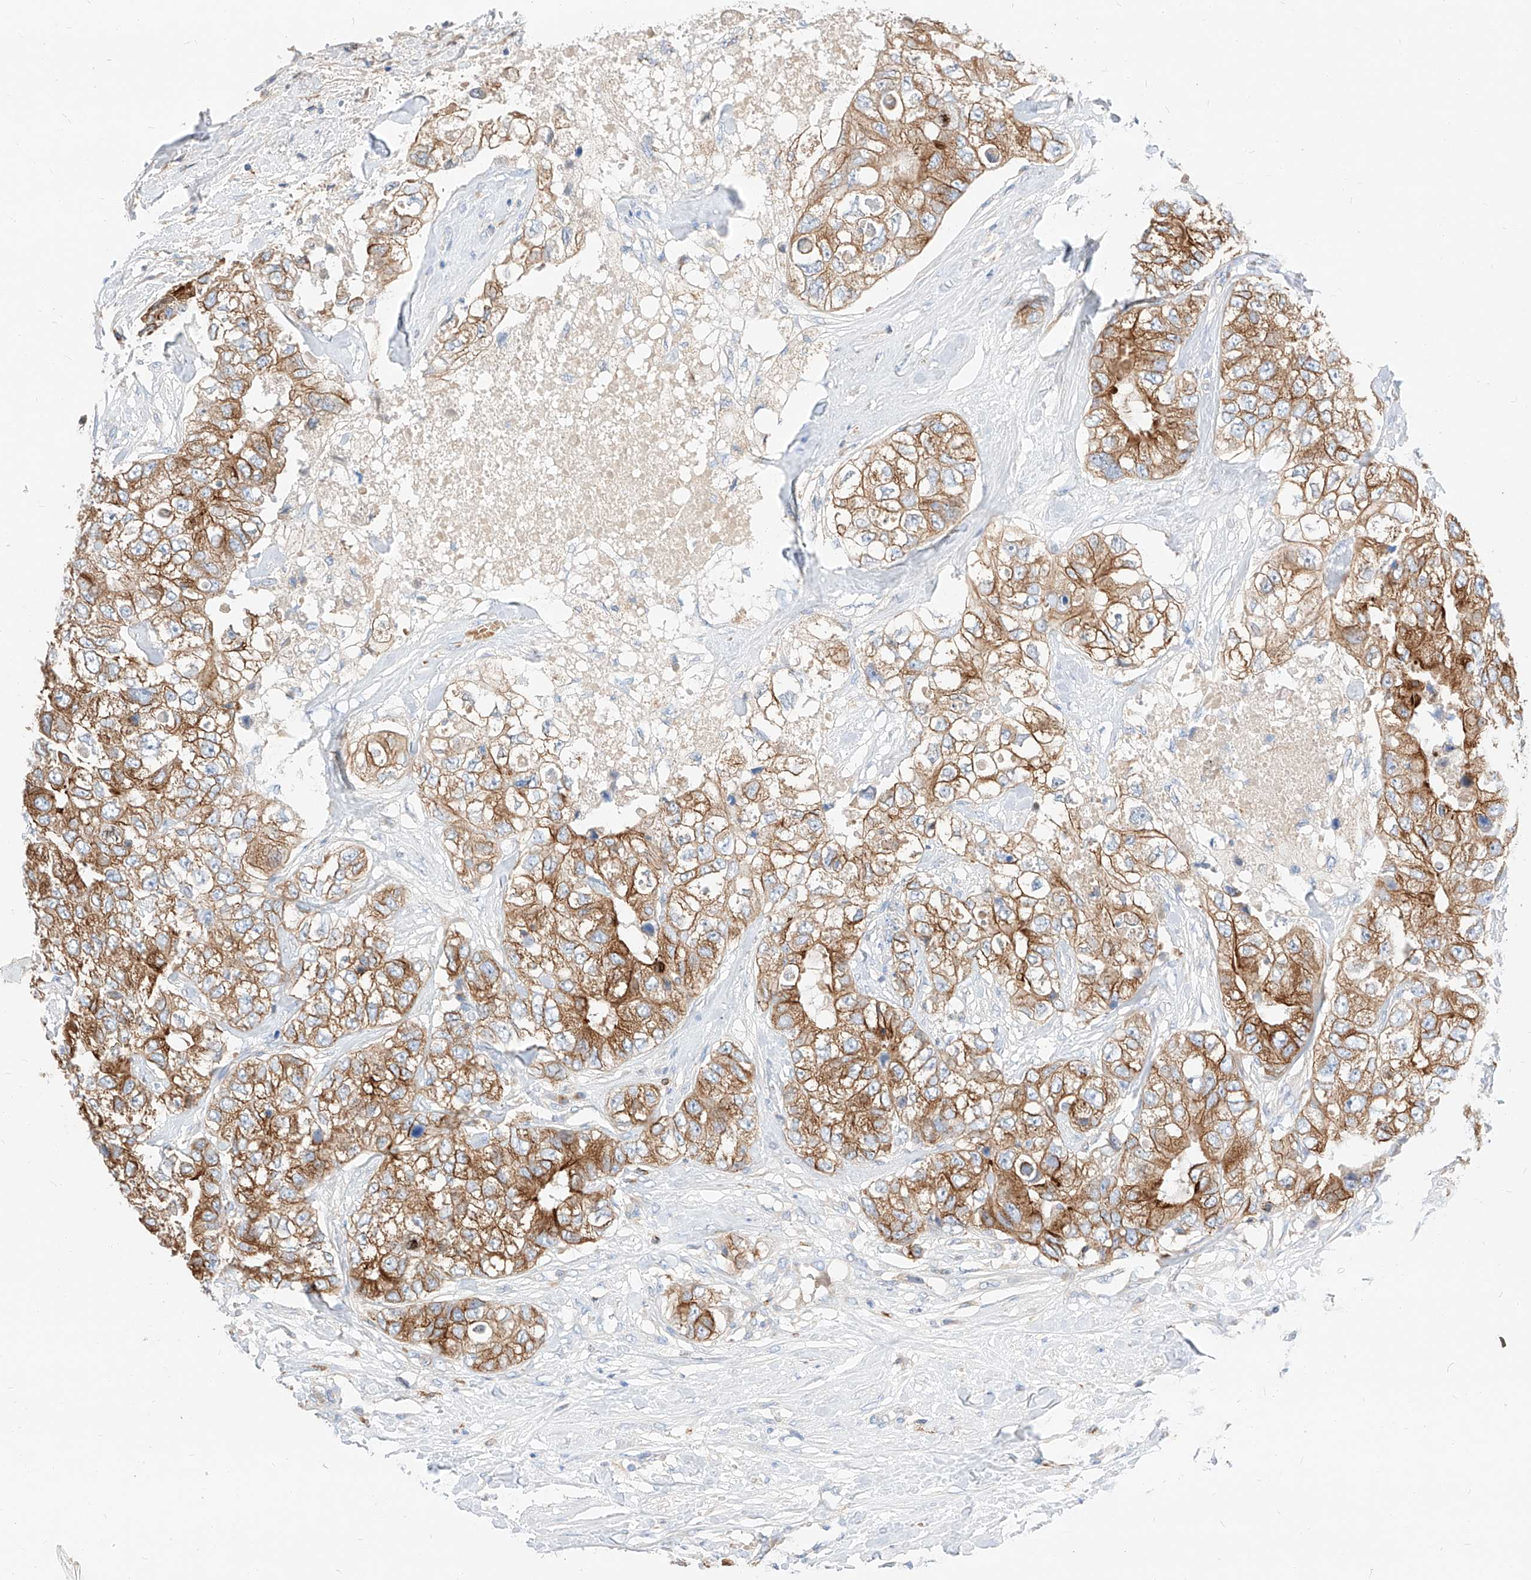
{"staining": {"intensity": "moderate", "quantity": ">75%", "location": "cytoplasmic/membranous"}, "tissue": "breast cancer", "cell_type": "Tumor cells", "image_type": "cancer", "snomed": [{"axis": "morphology", "description": "Duct carcinoma"}, {"axis": "topography", "description": "Breast"}], "caption": "A histopathology image of human breast intraductal carcinoma stained for a protein demonstrates moderate cytoplasmic/membranous brown staining in tumor cells.", "gene": "MAP7", "patient": {"sex": "female", "age": 62}}